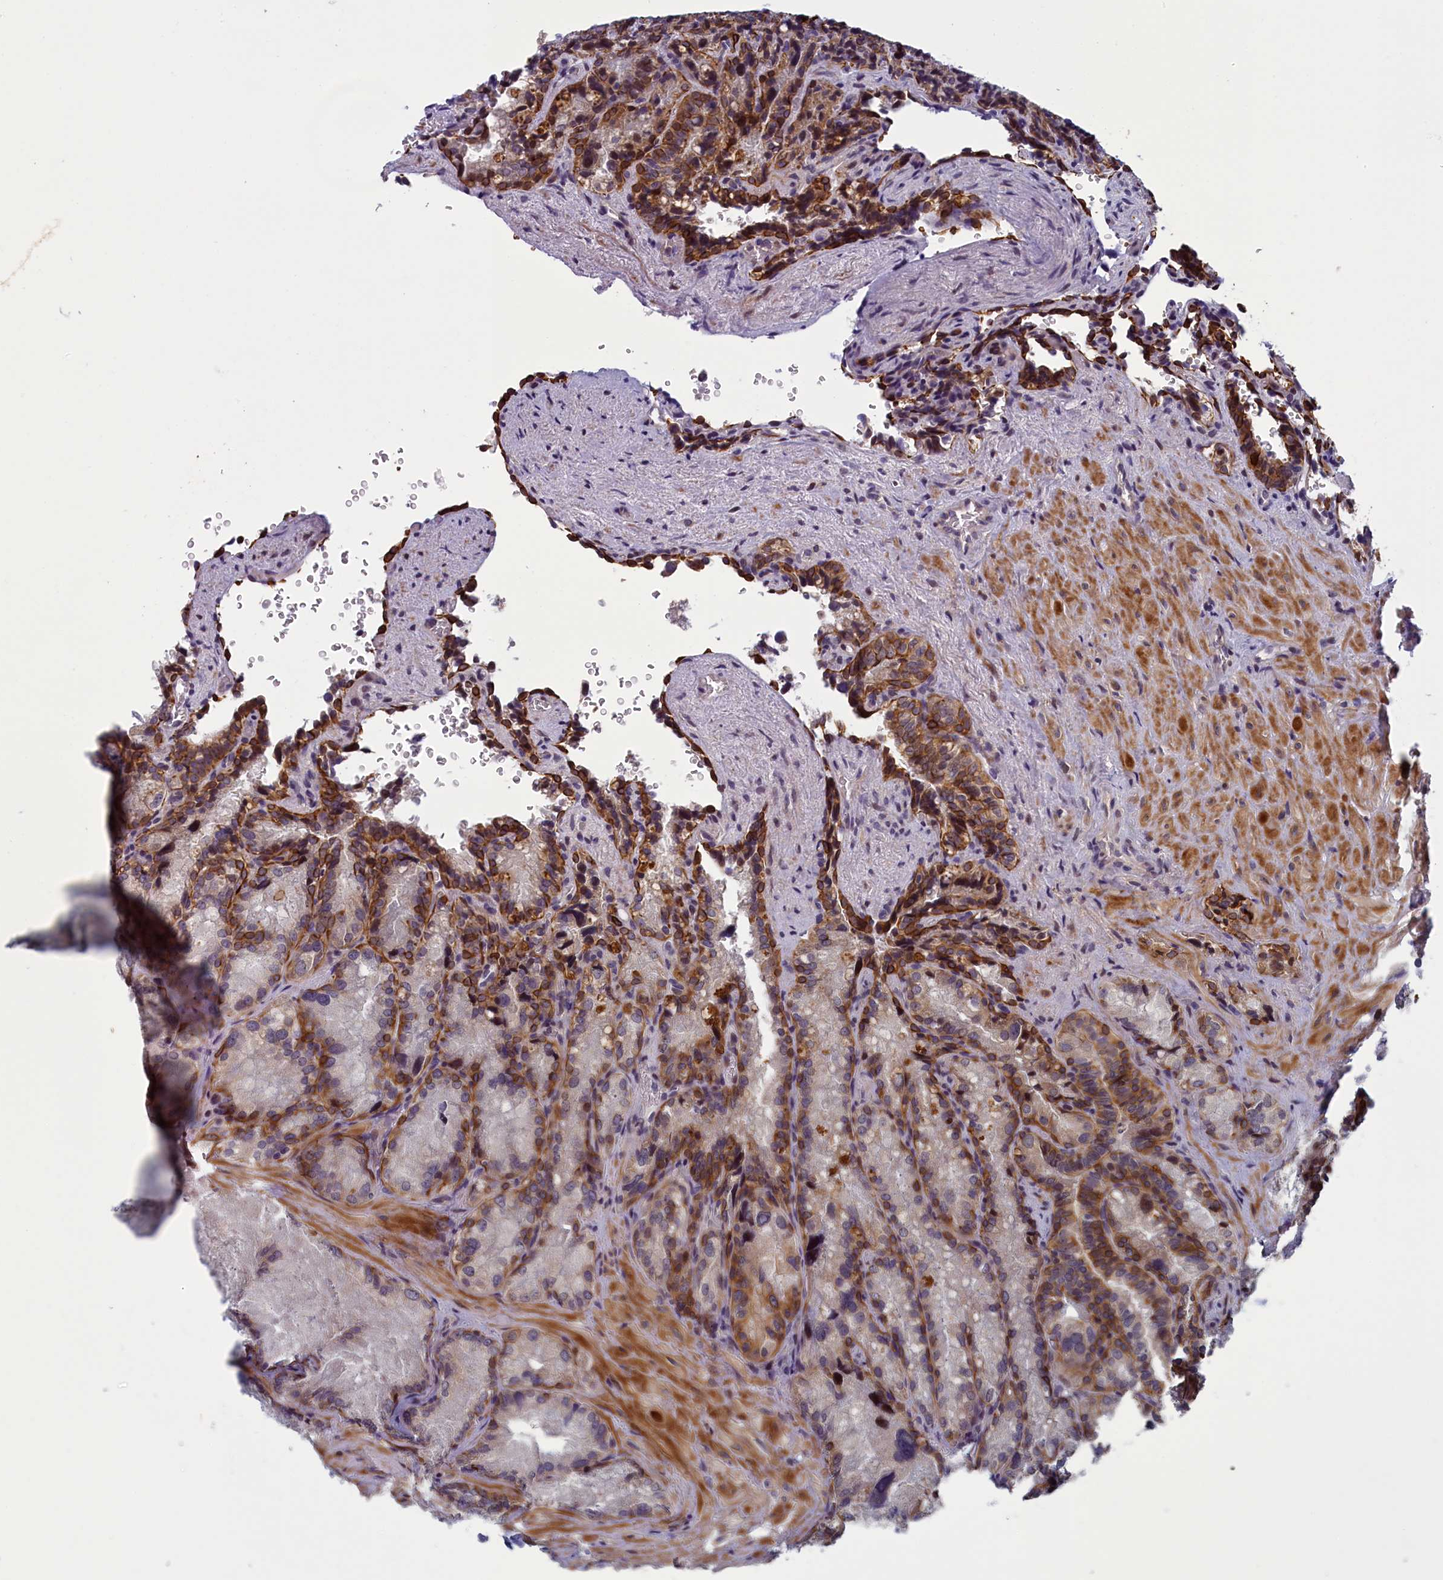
{"staining": {"intensity": "strong", "quantity": "25%-75%", "location": "cytoplasmic/membranous"}, "tissue": "seminal vesicle", "cell_type": "Glandular cells", "image_type": "normal", "snomed": [{"axis": "morphology", "description": "Normal tissue, NOS"}, {"axis": "topography", "description": "Seminal veicle"}], "caption": "Protein expression by immunohistochemistry (IHC) demonstrates strong cytoplasmic/membranous expression in about 25%-75% of glandular cells in benign seminal vesicle.", "gene": "ANKRD39", "patient": {"sex": "male", "age": 62}}